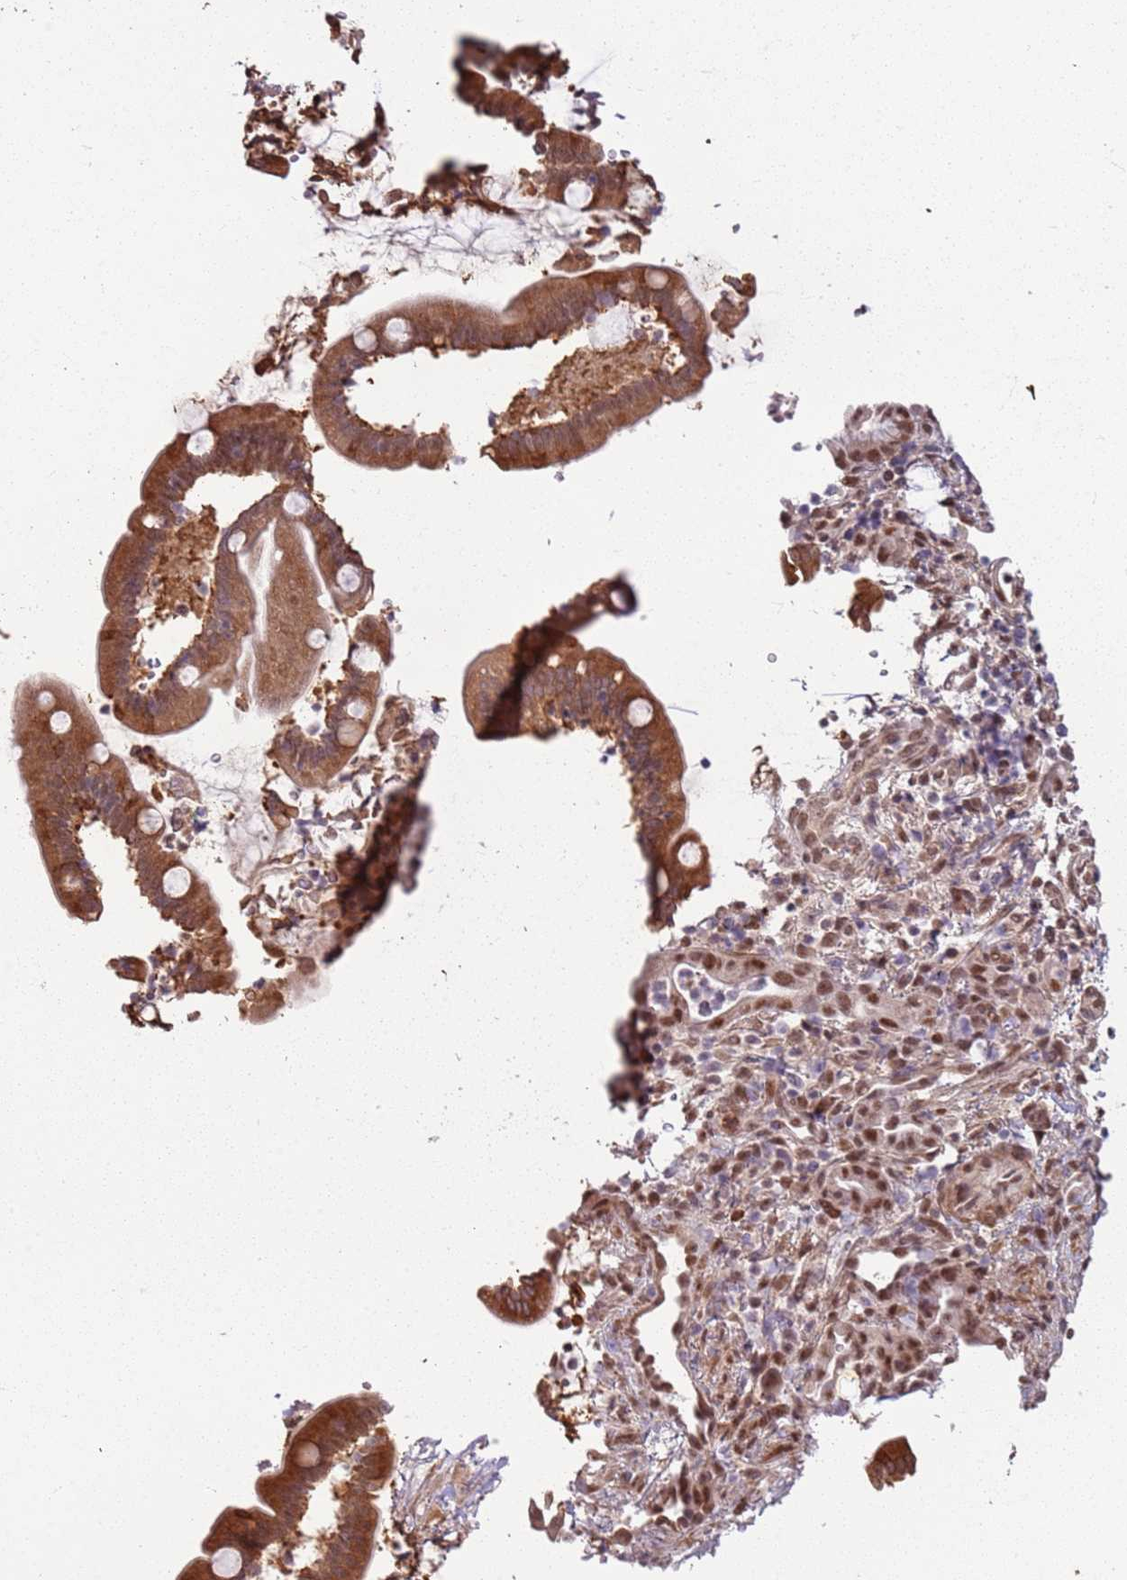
{"staining": {"intensity": "moderate", "quantity": ">75%", "location": "cytoplasmic/membranous,nuclear"}, "tissue": "pancreatic cancer", "cell_type": "Tumor cells", "image_type": "cancer", "snomed": [{"axis": "morphology", "description": "Normal tissue, NOS"}, {"axis": "morphology", "description": "Adenocarcinoma, NOS"}, {"axis": "topography", "description": "Pancreas"}], "caption": "Human pancreatic cancer (adenocarcinoma) stained with a brown dye exhibits moderate cytoplasmic/membranous and nuclear positive expression in approximately >75% of tumor cells.", "gene": "POLR3H", "patient": {"sex": "female", "age": 55}}